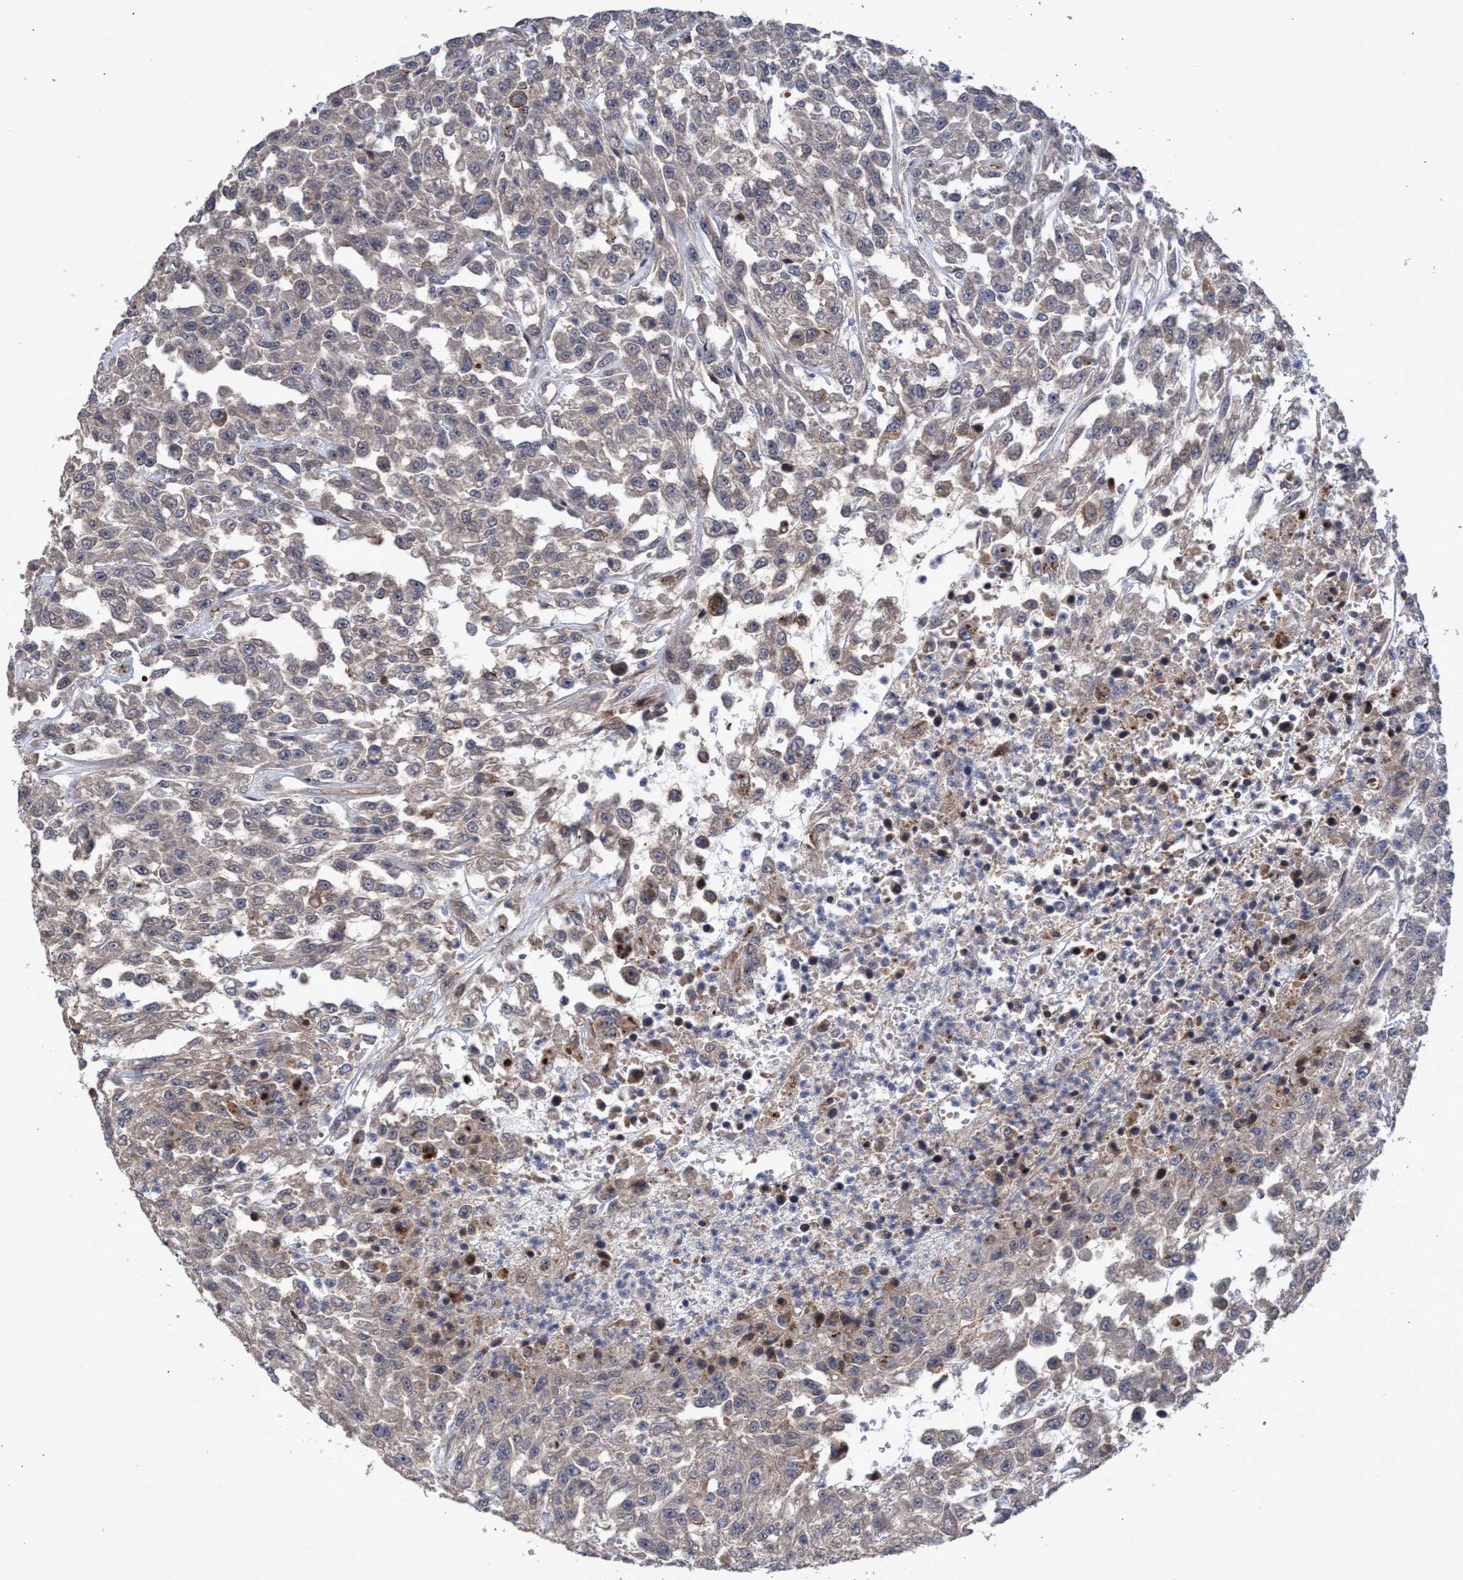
{"staining": {"intensity": "weak", "quantity": ">75%", "location": "cytoplasmic/membranous"}, "tissue": "urothelial cancer", "cell_type": "Tumor cells", "image_type": "cancer", "snomed": [{"axis": "morphology", "description": "Urothelial carcinoma, High grade"}, {"axis": "topography", "description": "Urinary bladder"}], "caption": "Protein expression analysis of high-grade urothelial carcinoma displays weak cytoplasmic/membranous positivity in approximately >75% of tumor cells.", "gene": "ZNF750", "patient": {"sex": "male", "age": 46}}